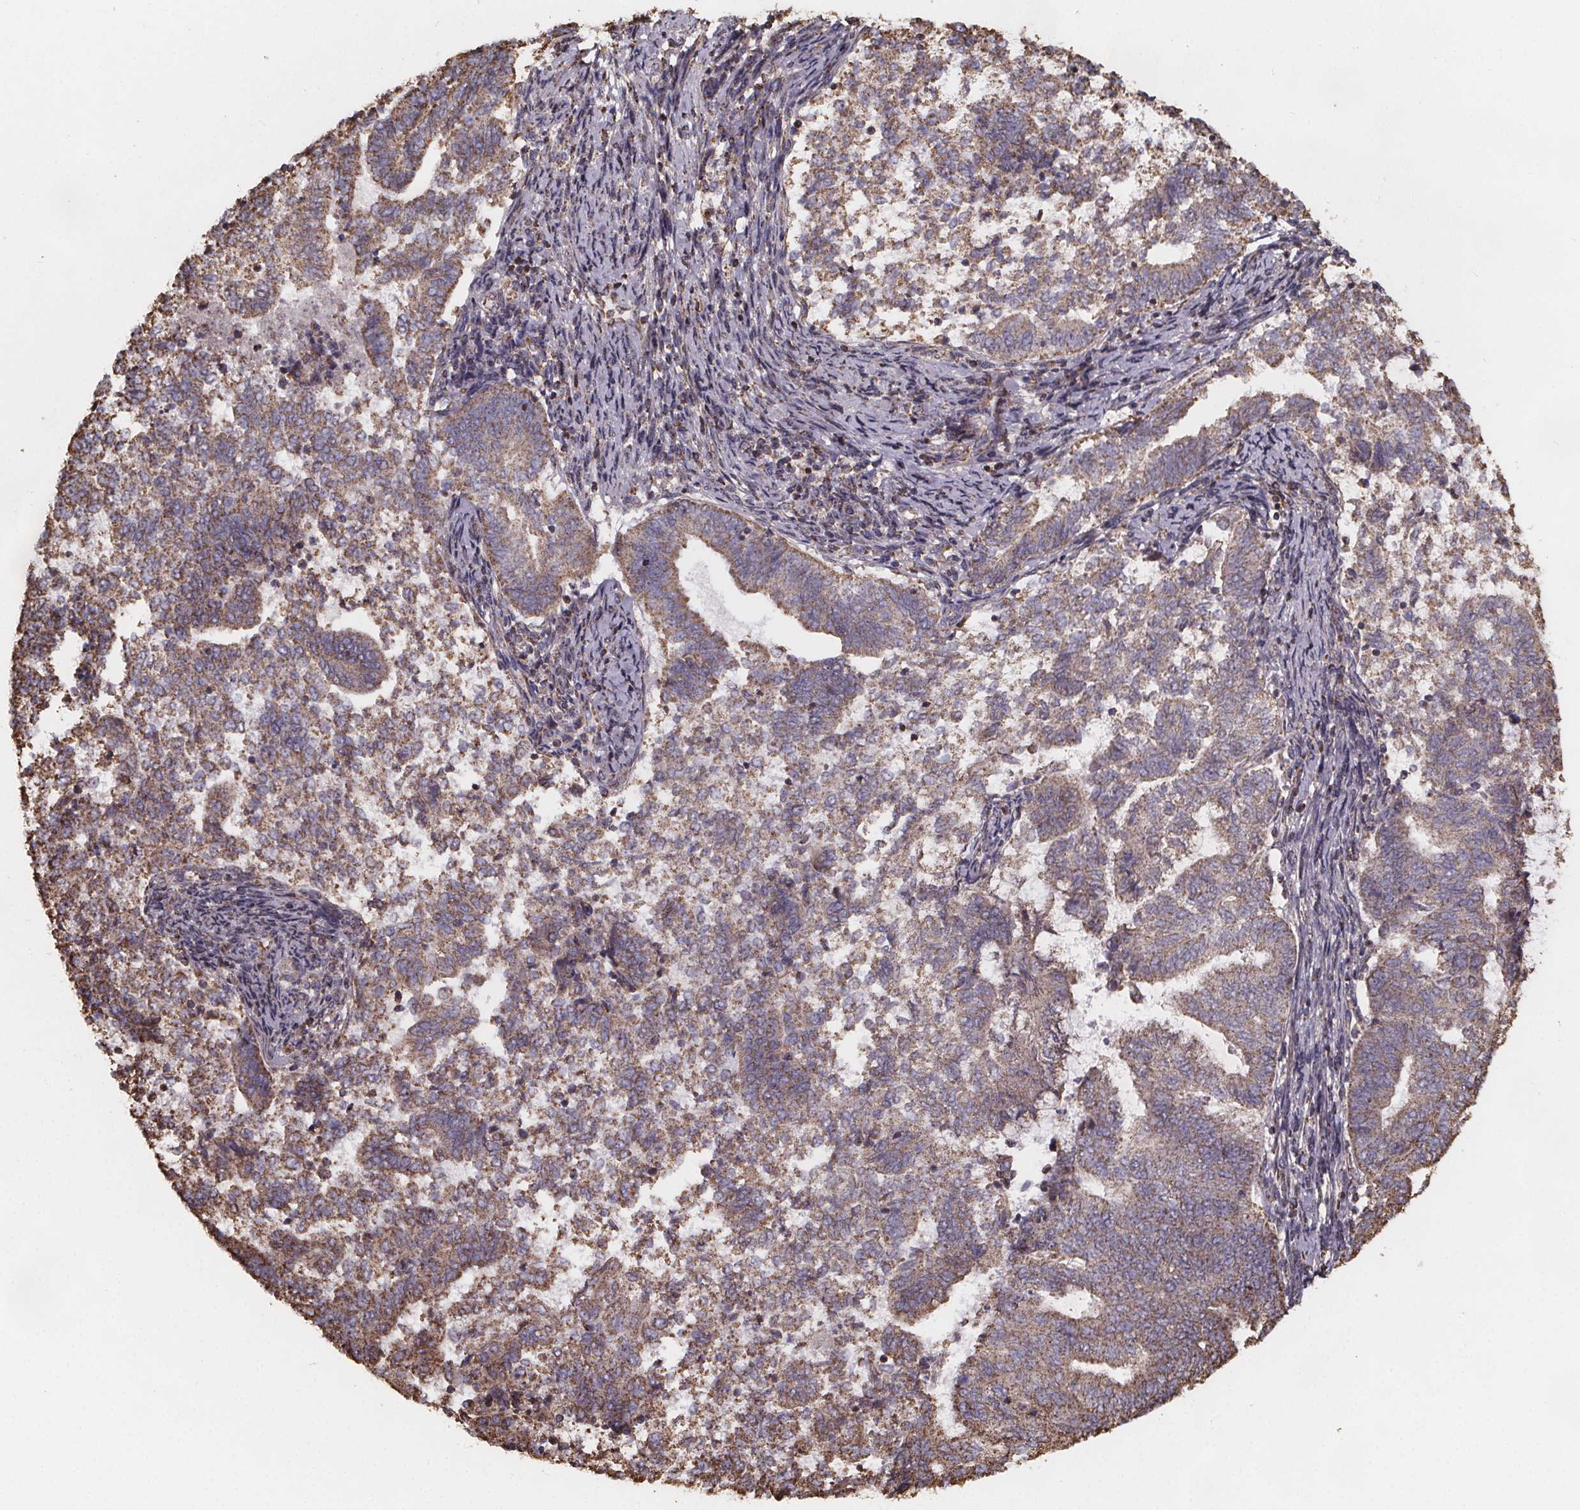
{"staining": {"intensity": "moderate", "quantity": ">75%", "location": "cytoplasmic/membranous"}, "tissue": "endometrial cancer", "cell_type": "Tumor cells", "image_type": "cancer", "snomed": [{"axis": "morphology", "description": "Adenocarcinoma, NOS"}, {"axis": "topography", "description": "Endometrium"}], "caption": "Moderate cytoplasmic/membranous positivity for a protein is appreciated in approximately >75% of tumor cells of endometrial cancer (adenocarcinoma) using immunohistochemistry.", "gene": "SLC35D2", "patient": {"sex": "female", "age": 65}}